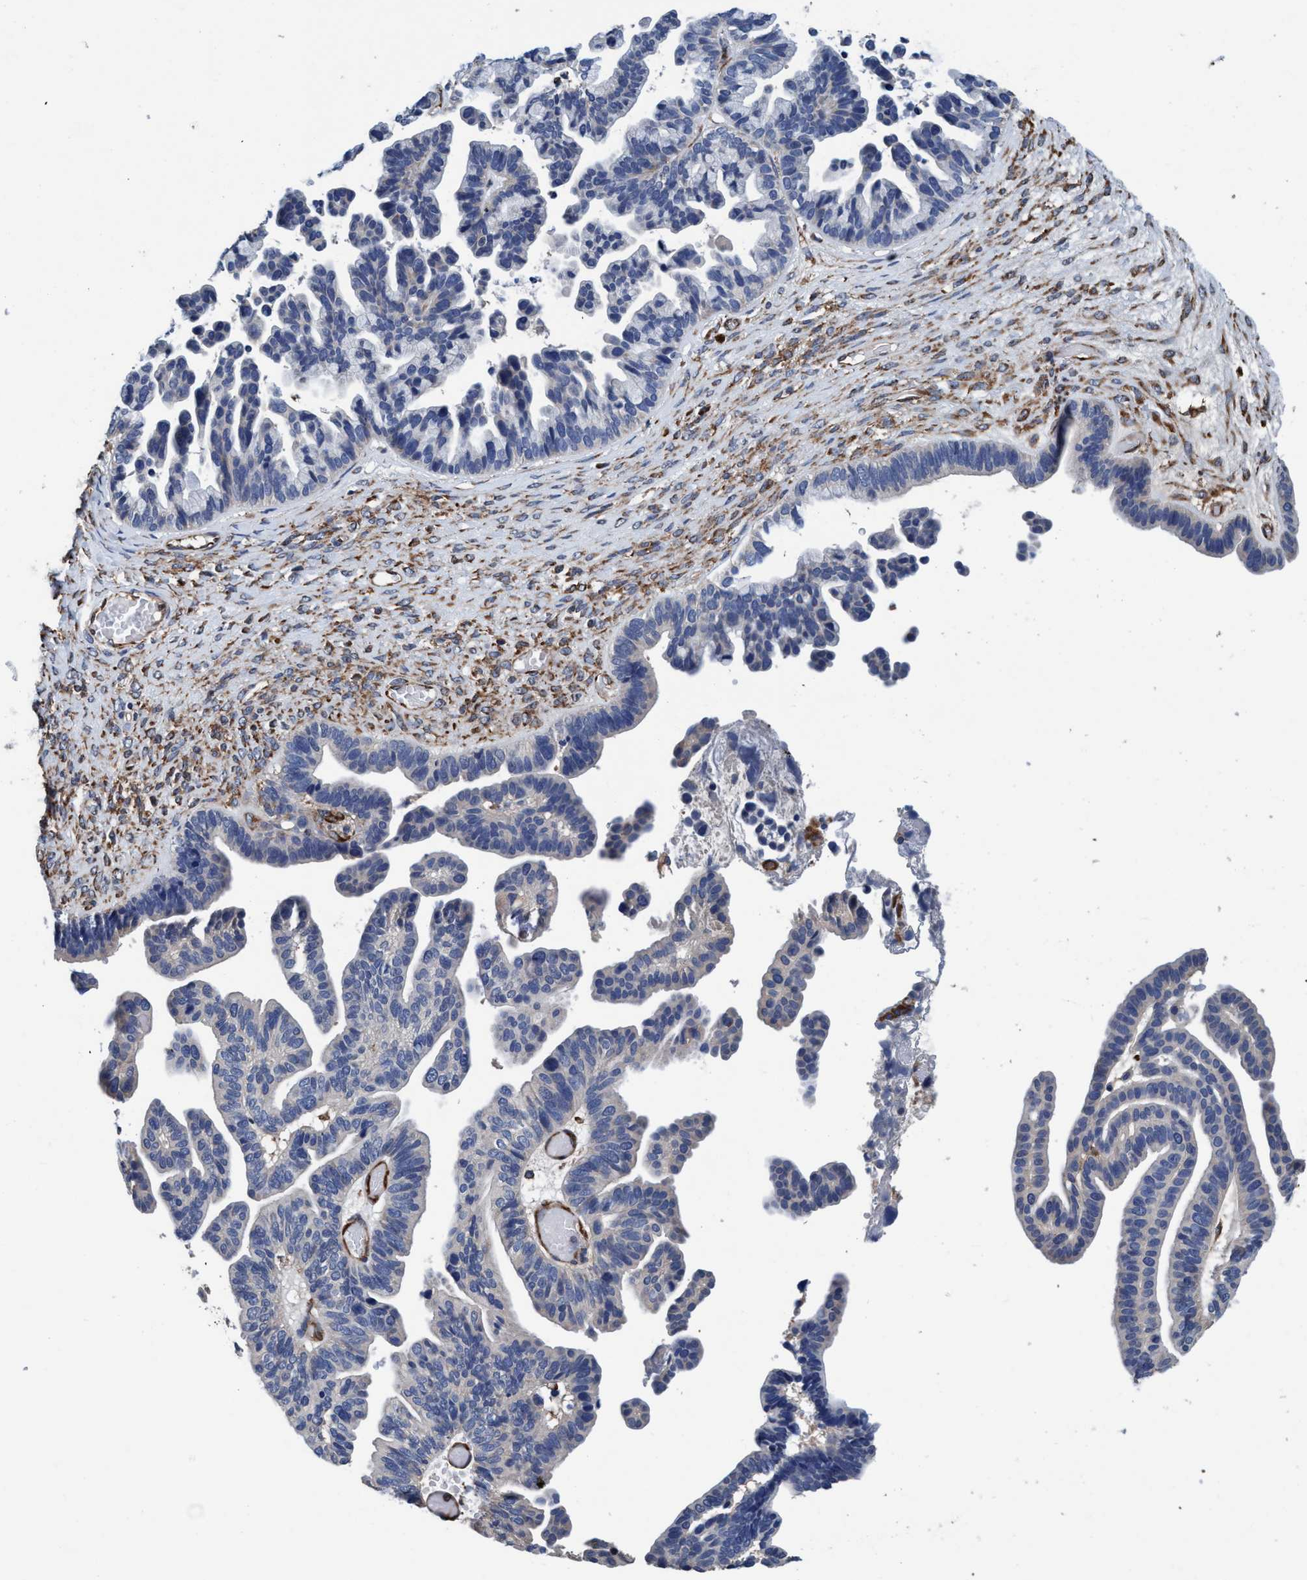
{"staining": {"intensity": "negative", "quantity": "none", "location": "none"}, "tissue": "ovarian cancer", "cell_type": "Tumor cells", "image_type": "cancer", "snomed": [{"axis": "morphology", "description": "Cystadenocarcinoma, serous, NOS"}, {"axis": "topography", "description": "Ovary"}], "caption": "Immunohistochemical staining of human ovarian serous cystadenocarcinoma shows no significant staining in tumor cells.", "gene": "ENDOG", "patient": {"sex": "female", "age": 56}}